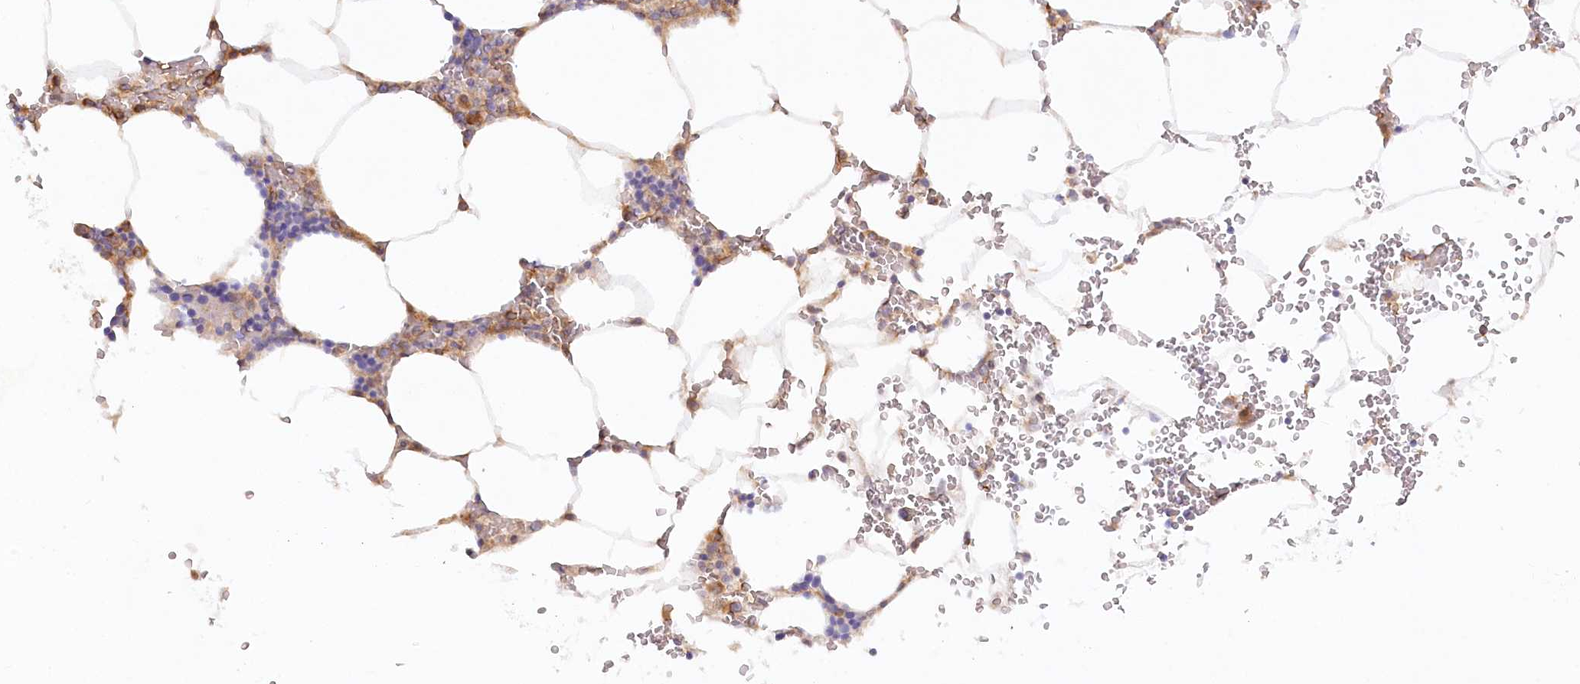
{"staining": {"intensity": "moderate", "quantity": "<25%", "location": "cytoplasmic/membranous"}, "tissue": "bone marrow", "cell_type": "Hematopoietic cells", "image_type": "normal", "snomed": [{"axis": "morphology", "description": "Normal tissue, NOS"}, {"axis": "topography", "description": "Bone marrow"}], "caption": "A high-resolution image shows immunohistochemistry (IHC) staining of benign bone marrow, which shows moderate cytoplasmic/membranous expression in about <25% of hematopoietic cells.", "gene": "PAIP2", "patient": {"sex": "male", "age": 70}}